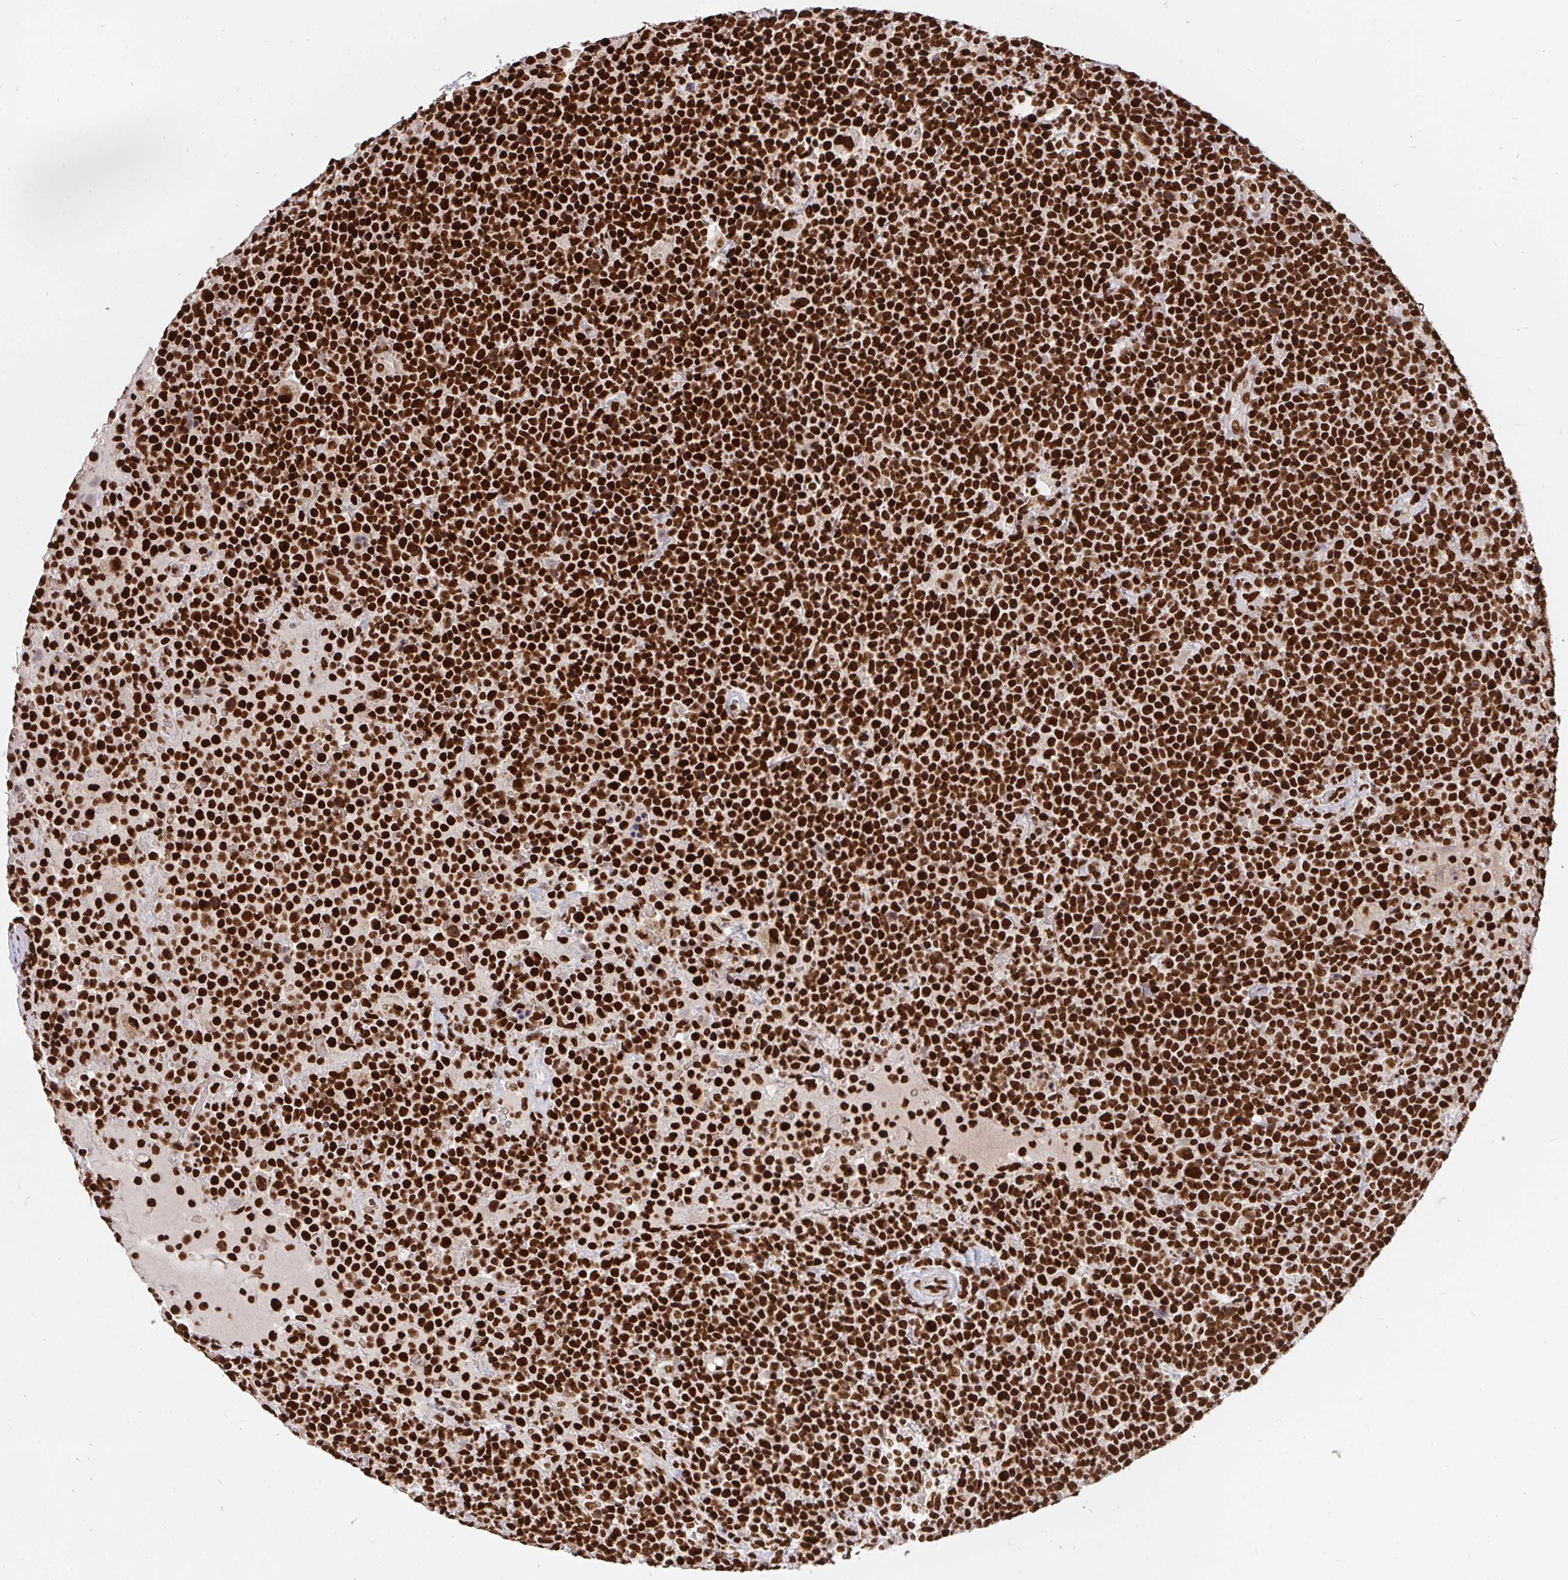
{"staining": {"intensity": "strong", "quantity": ">75%", "location": "nuclear"}, "tissue": "lymphoma", "cell_type": "Tumor cells", "image_type": "cancer", "snomed": [{"axis": "morphology", "description": "Malignant lymphoma, non-Hodgkin's type, High grade"}, {"axis": "topography", "description": "Lymph node"}], "caption": "DAB (3,3'-diaminobenzidine) immunohistochemical staining of malignant lymphoma, non-Hodgkin's type (high-grade) exhibits strong nuclear protein staining in about >75% of tumor cells.", "gene": "HNRNPL", "patient": {"sex": "male", "age": 61}}